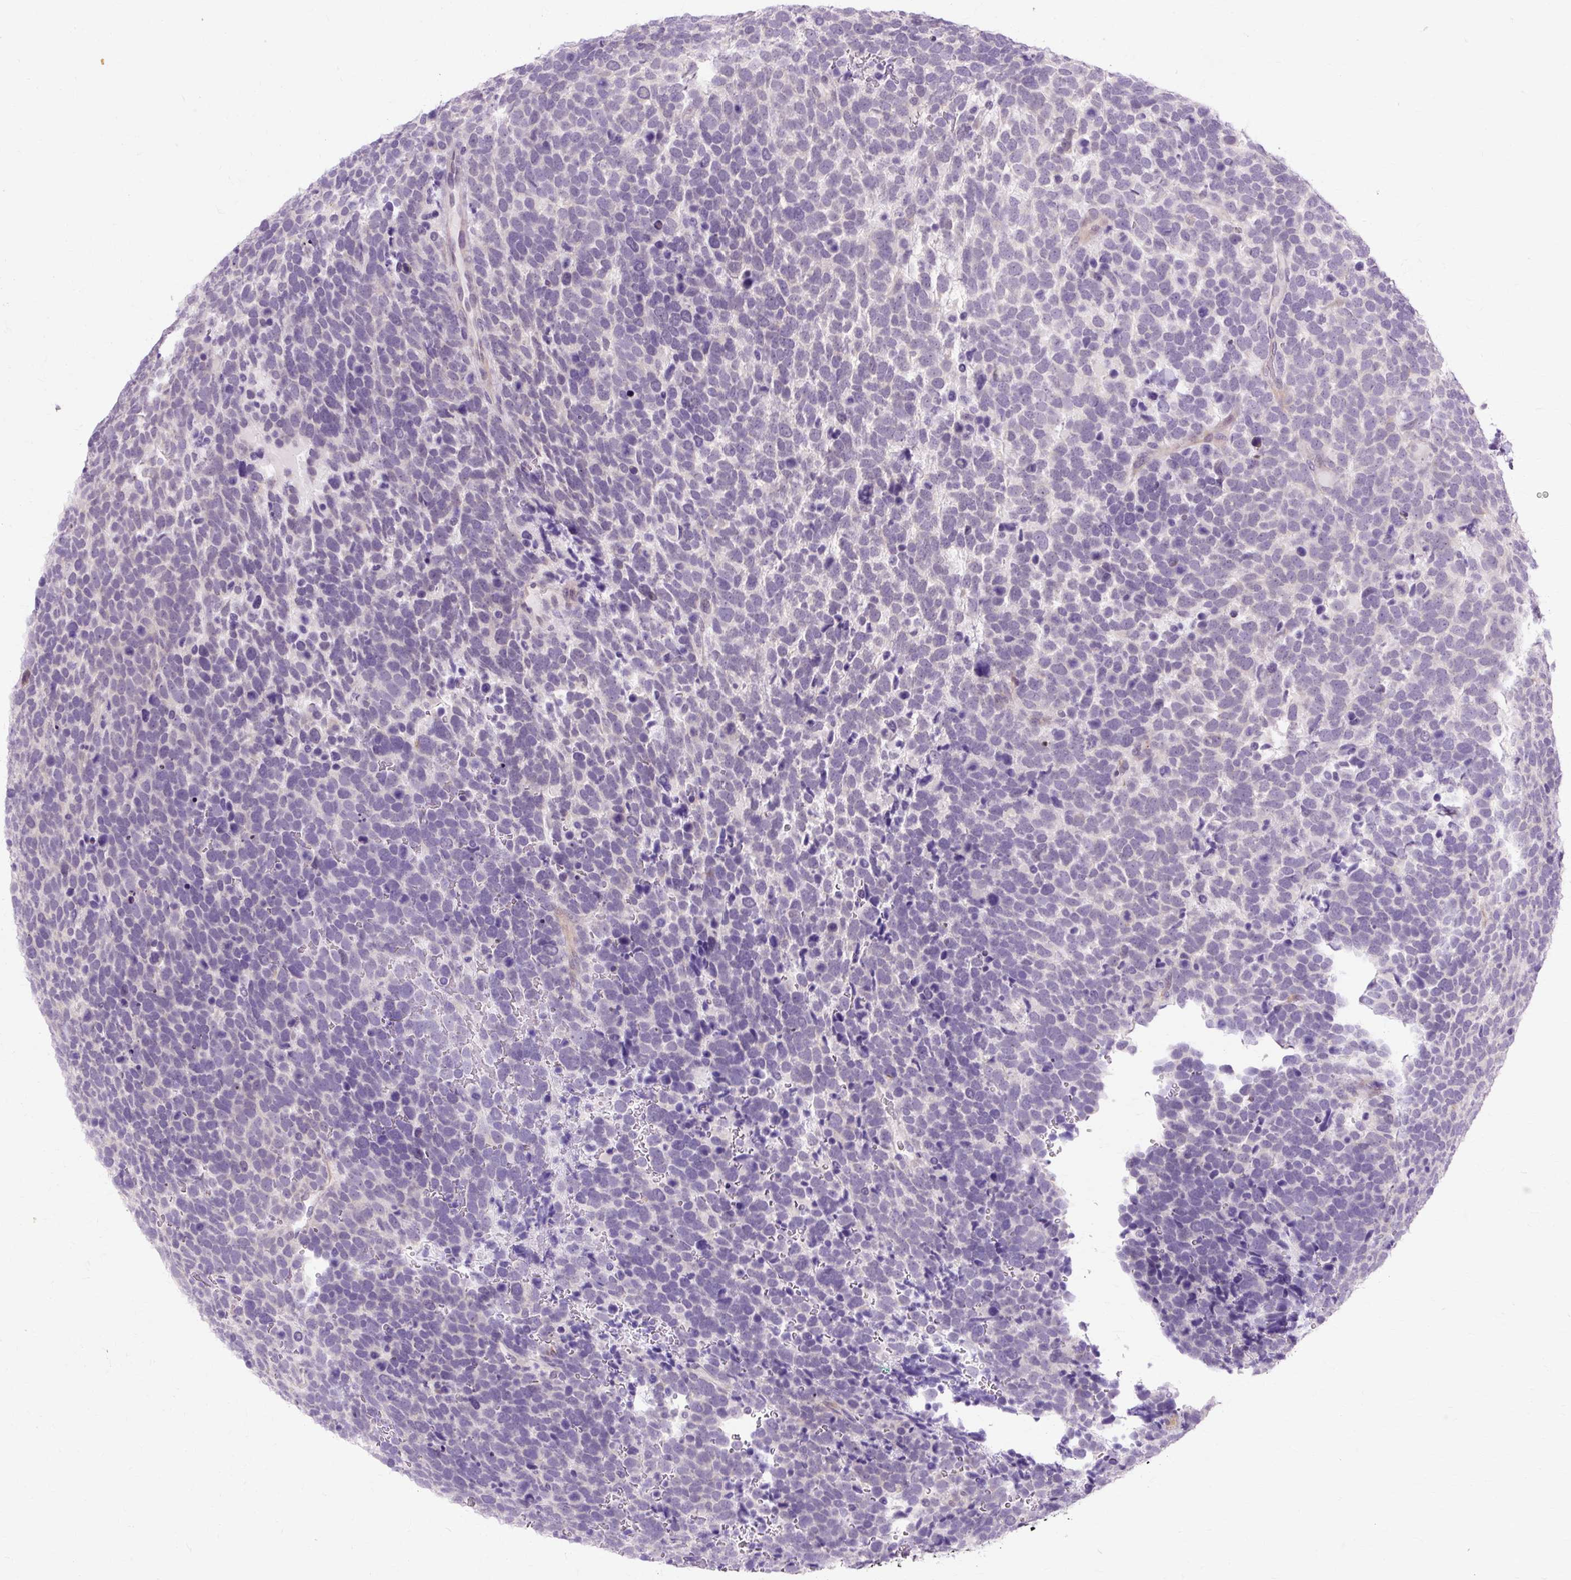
{"staining": {"intensity": "negative", "quantity": "none", "location": "none"}, "tissue": "urothelial cancer", "cell_type": "Tumor cells", "image_type": "cancer", "snomed": [{"axis": "morphology", "description": "Urothelial carcinoma, High grade"}, {"axis": "topography", "description": "Urinary bladder"}], "caption": "Immunohistochemical staining of urothelial cancer displays no significant staining in tumor cells.", "gene": "ZNF35", "patient": {"sex": "female", "age": 82}}